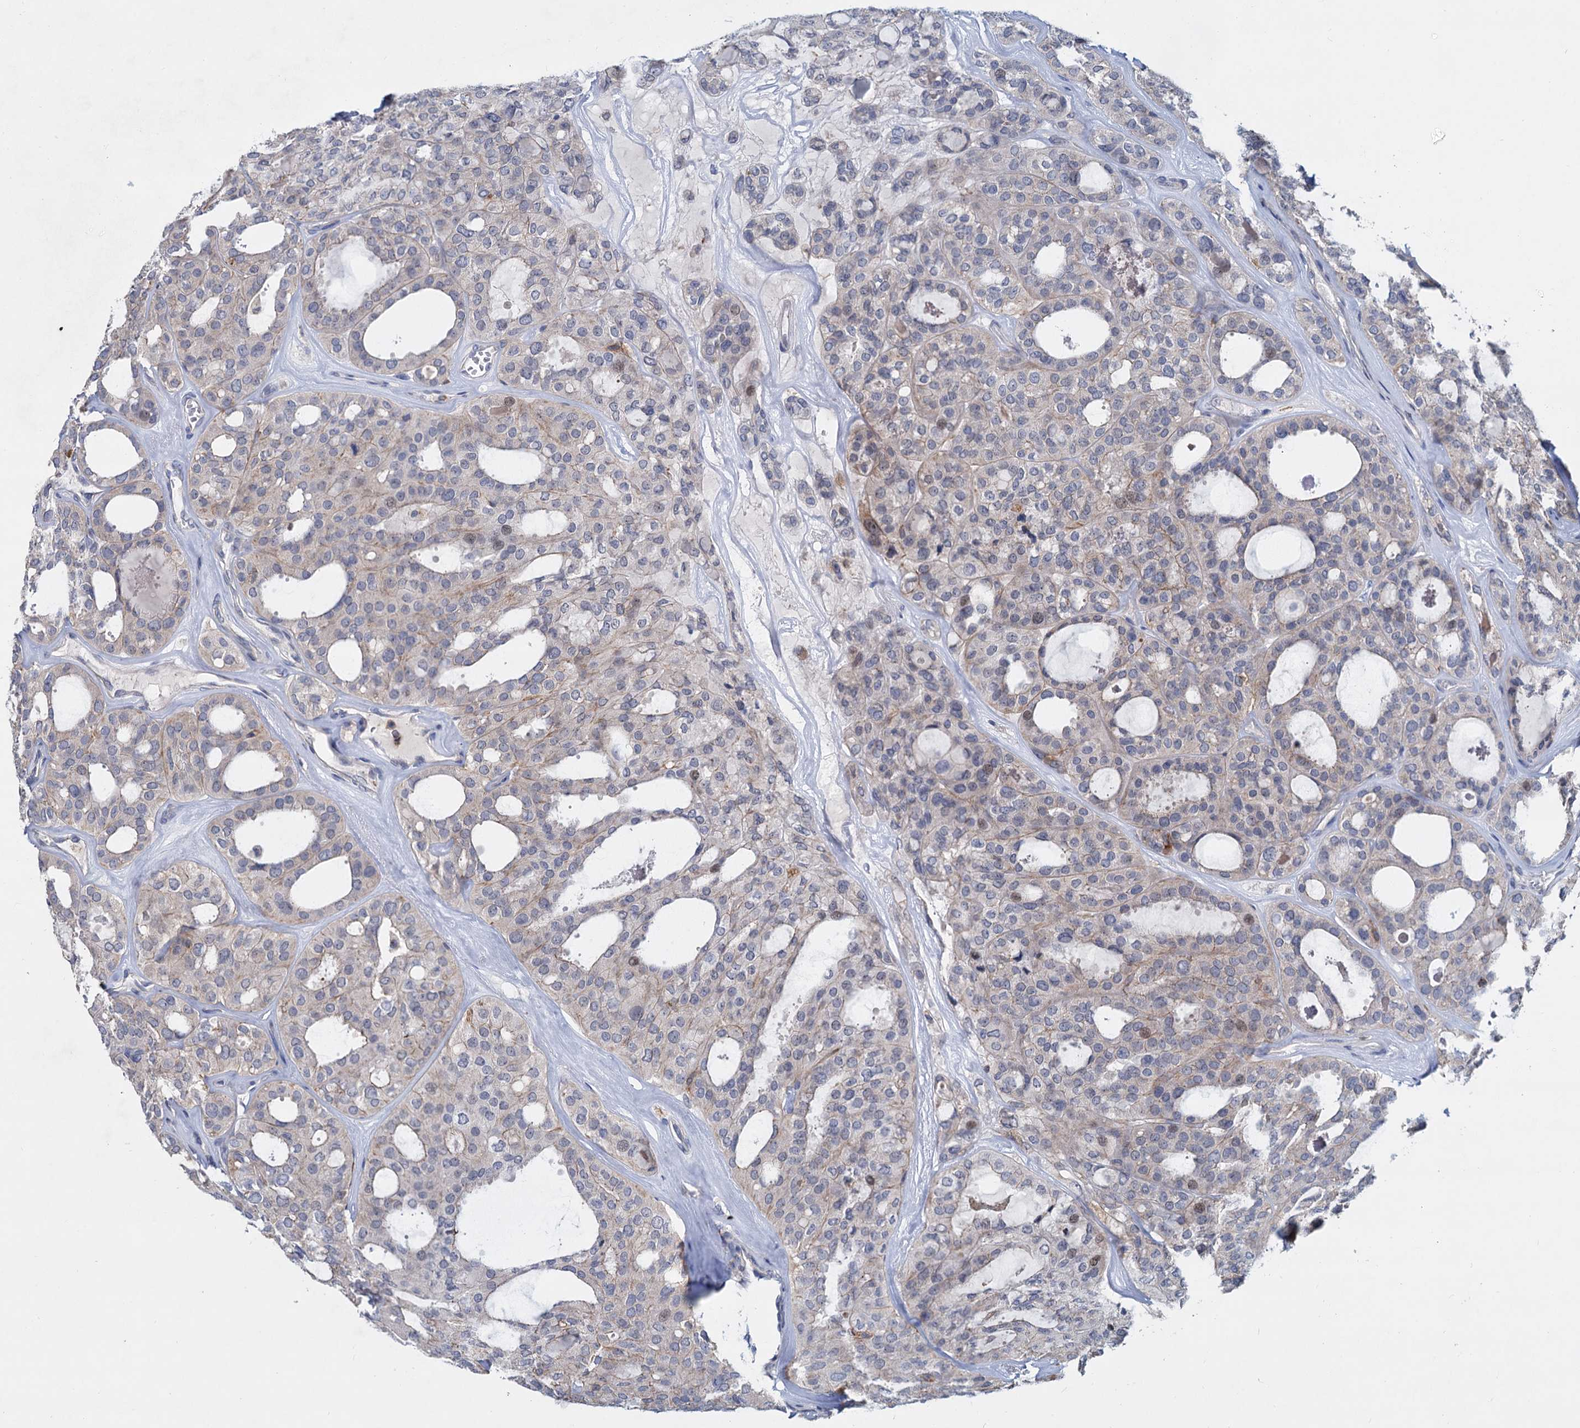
{"staining": {"intensity": "weak", "quantity": "<25%", "location": "cytoplasmic/membranous"}, "tissue": "thyroid cancer", "cell_type": "Tumor cells", "image_type": "cancer", "snomed": [{"axis": "morphology", "description": "Follicular adenoma carcinoma, NOS"}, {"axis": "topography", "description": "Thyroid gland"}], "caption": "High power microscopy micrograph of an immunohistochemistry micrograph of thyroid cancer, revealing no significant staining in tumor cells. (Stains: DAB IHC with hematoxylin counter stain, Microscopy: brightfield microscopy at high magnification).", "gene": "LRCH4", "patient": {"sex": "male", "age": 75}}